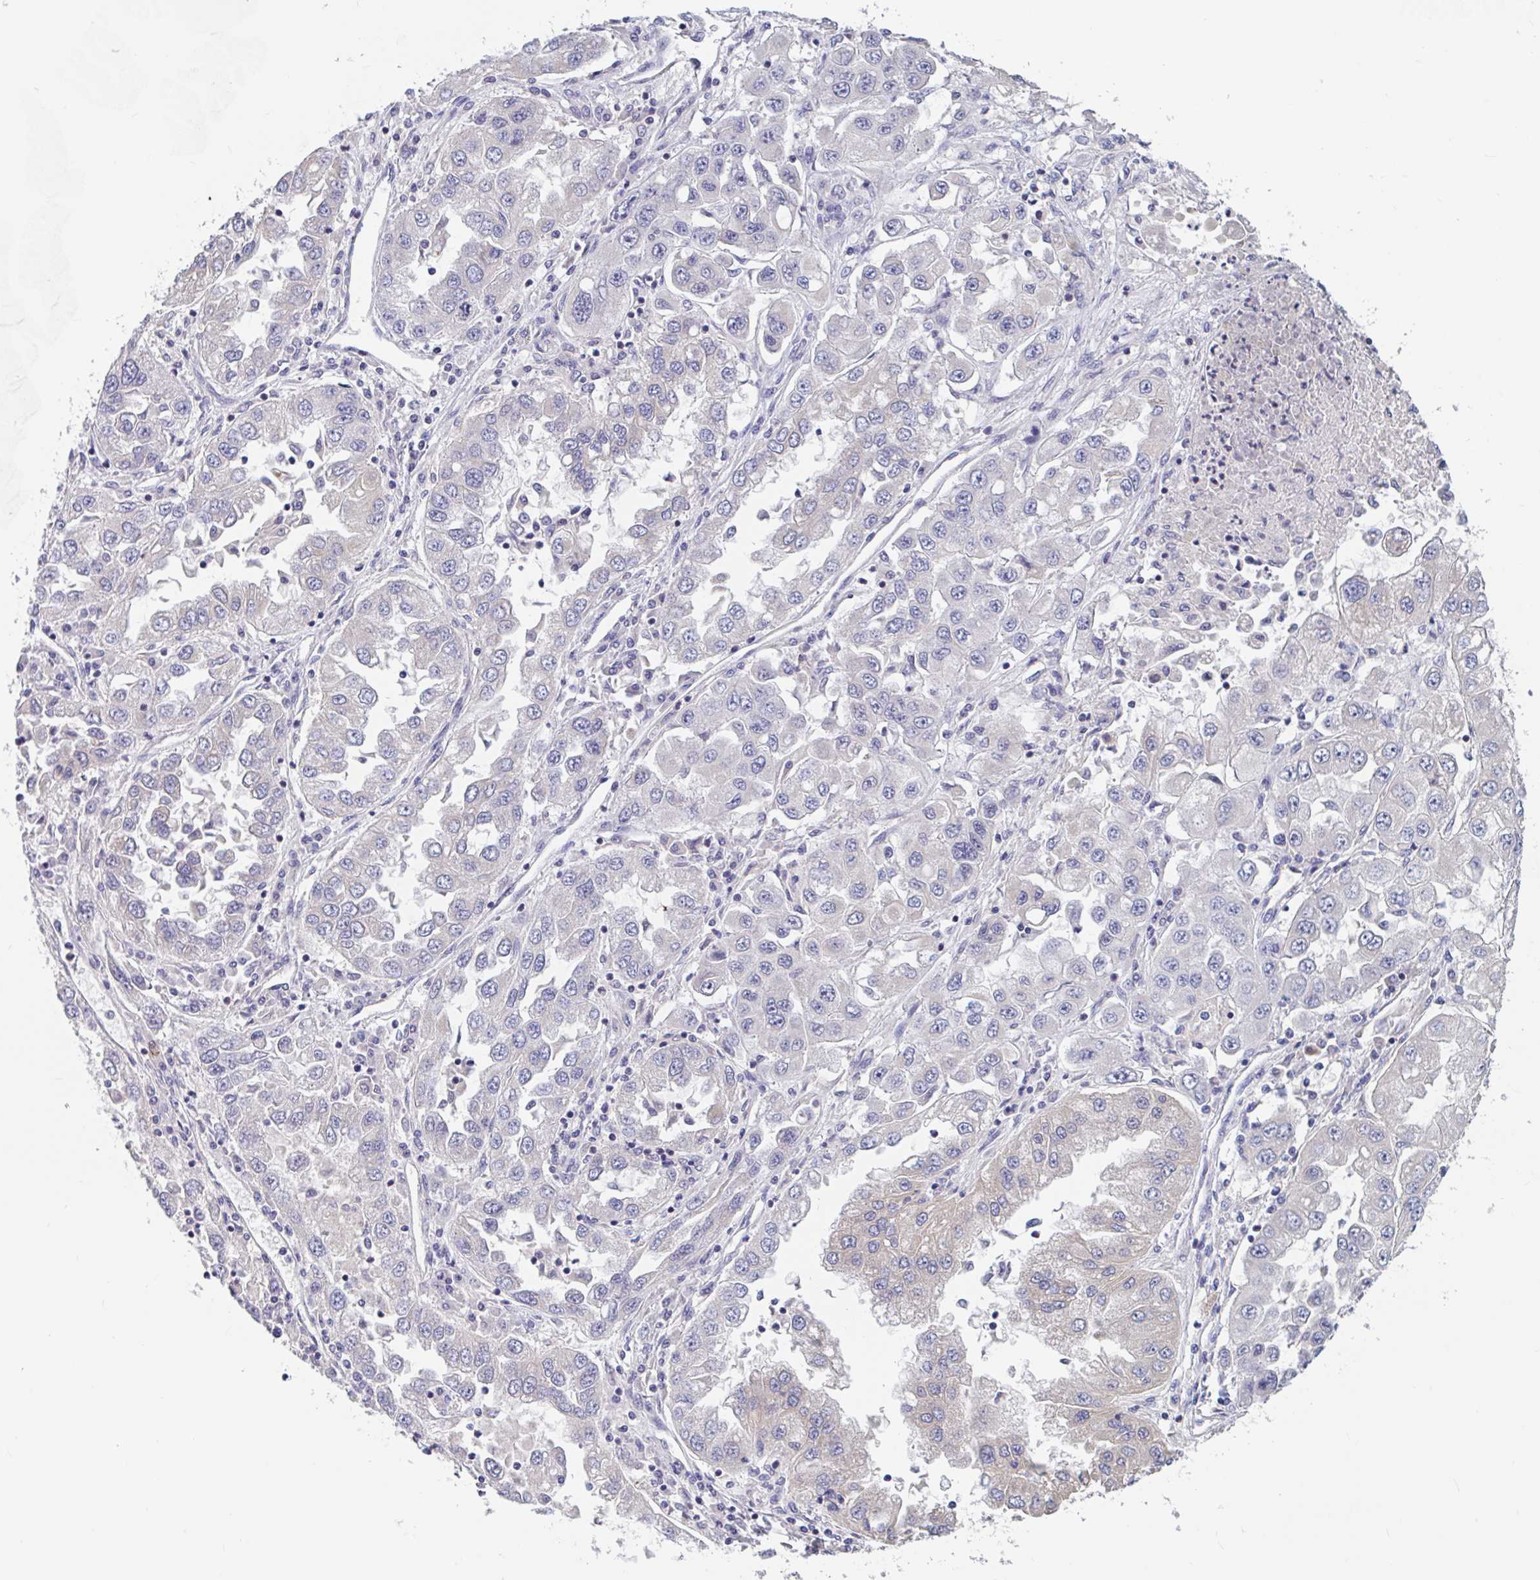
{"staining": {"intensity": "negative", "quantity": "none", "location": "none"}, "tissue": "lung cancer", "cell_type": "Tumor cells", "image_type": "cancer", "snomed": [{"axis": "morphology", "description": "Adenocarcinoma, NOS"}, {"axis": "morphology", "description": "Adenocarcinoma primary or metastatic"}, {"axis": "topography", "description": "Lung"}], "caption": "Tumor cells are negative for protein expression in human lung adenocarcinoma primary or metastatic.", "gene": "UNKL", "patient": {"sex": "male", "age": 74}}